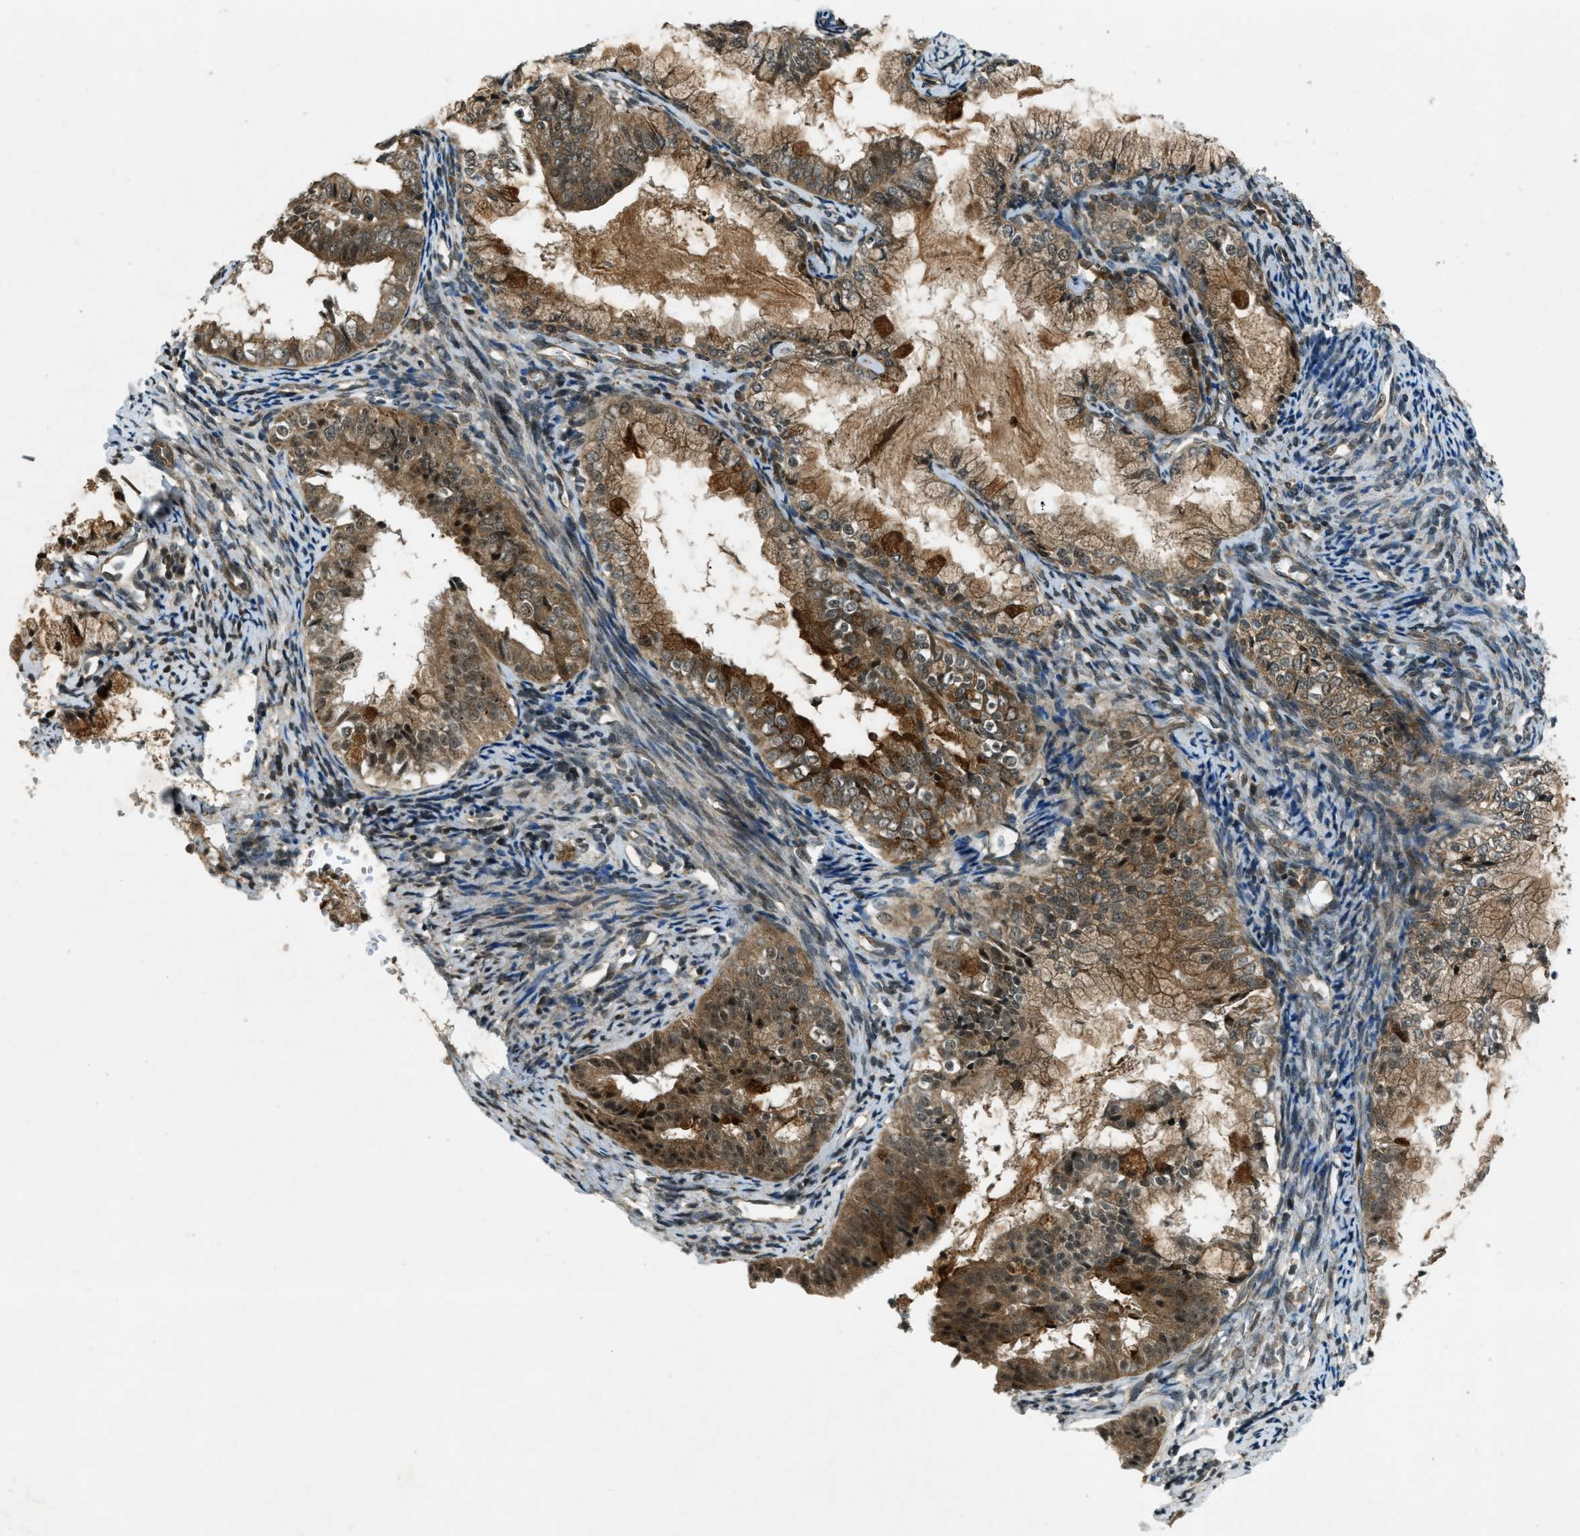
{"staining": {"intensity": "moderate", "quantity": ">75%", "location": "cytoplasmic/membranous"}, "tissue": "endometrial cancer", "cell_type": "Tumor cells", "image_type": "cancer", "snomed": [{"axis": "morphology", "description": "Adenocarcinoma, NOS"}, {"axis": "topography", "description": "Endometrium"}], "caption": "Immunohistochemistry histopathology image of neoplastic tissue: human endometrial cancer stained using immunohistochemistry exhibits medium levels of moderate protein expression localized specifically in the cytoplasmic/membranous of tumor cells, appearing as a cytoplasmic/membranous brown color.", "gene": "EIF2AK3", "patient": {"sex": "female", "age": 63}}